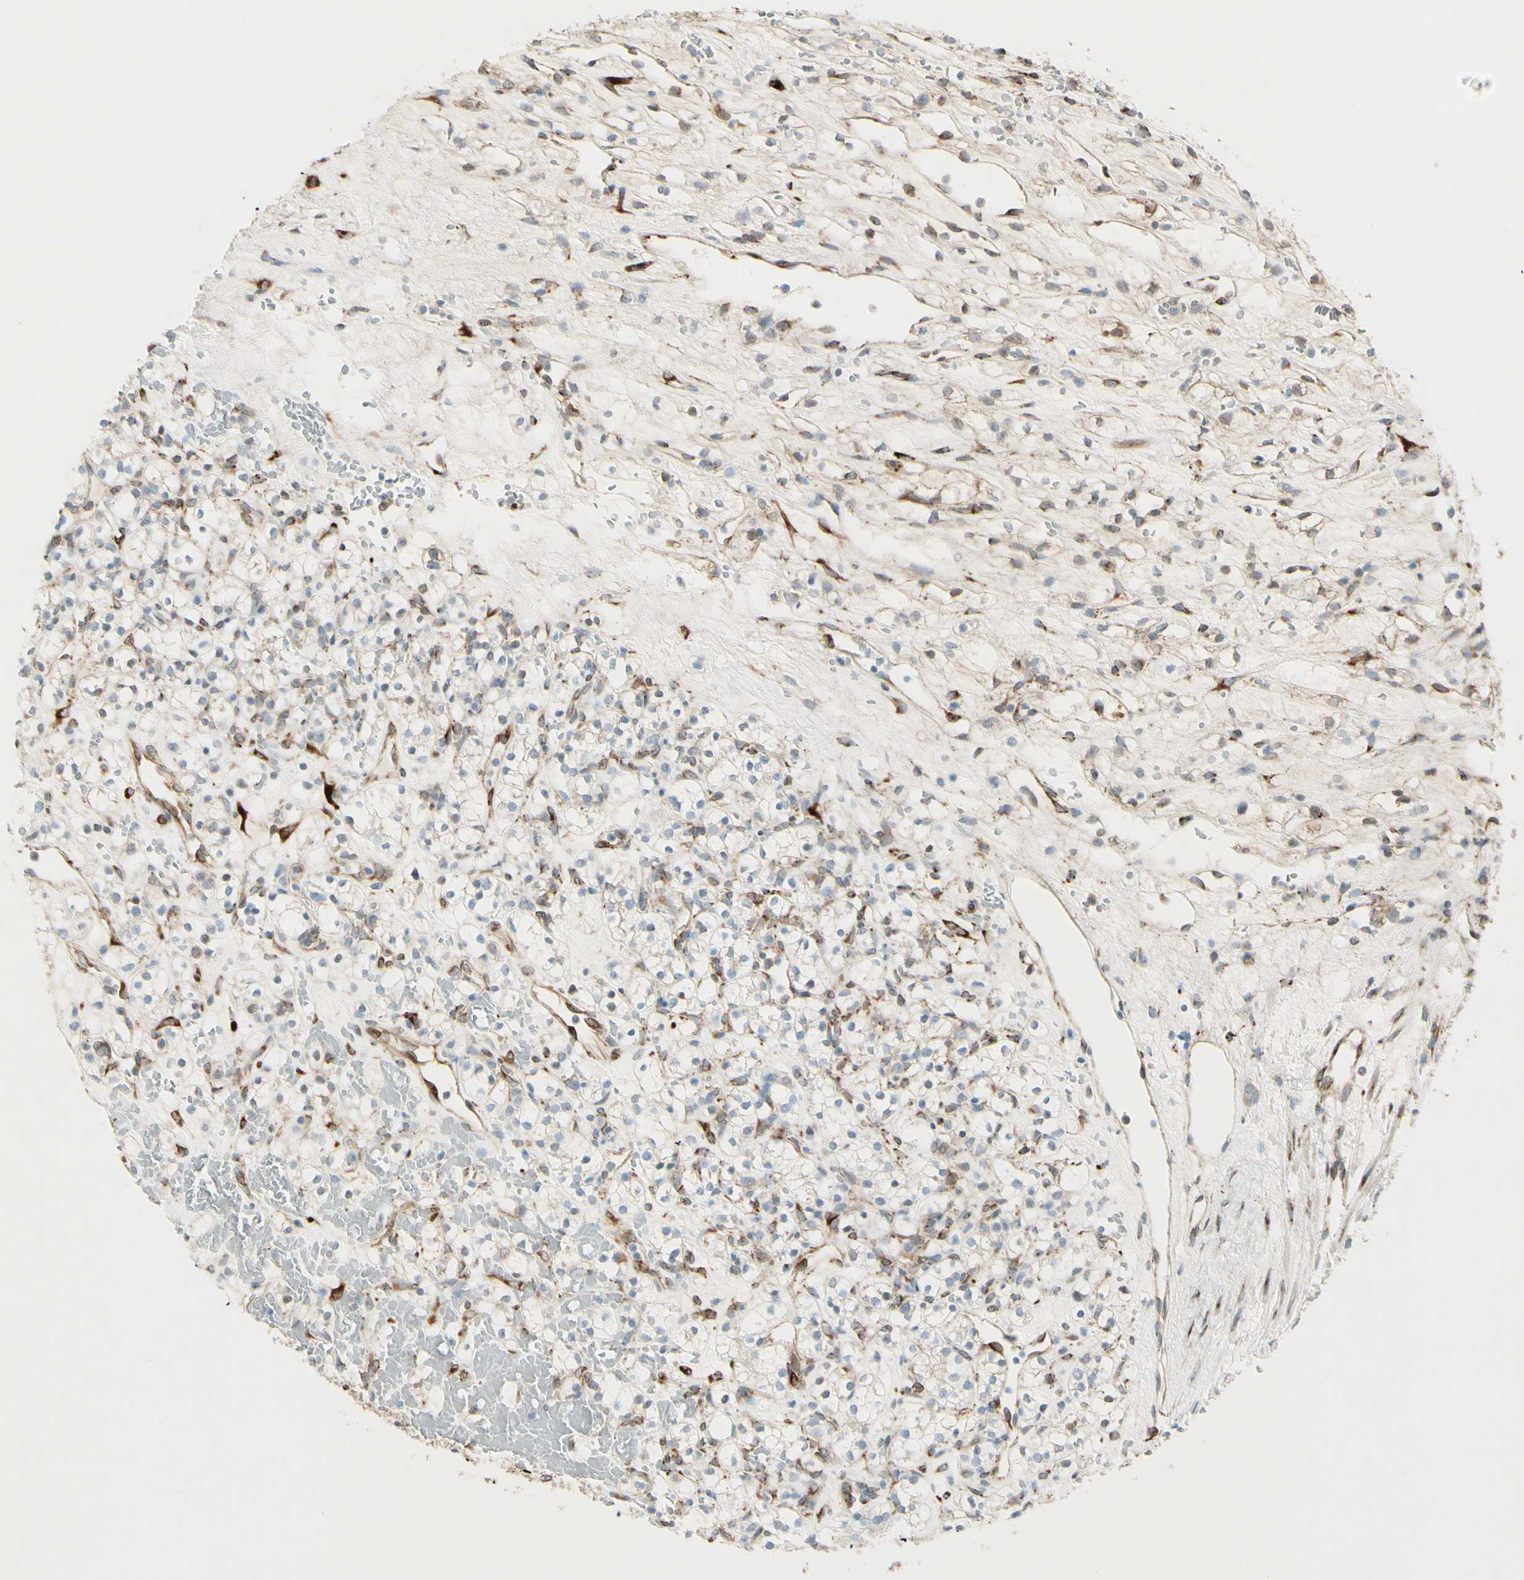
{"staining": {"intensity": "weak", "quantity": "<25%", "location": "cytoplasmic/membranous"}, "tissue": "renal cancer", "cell_type": "Tumor cells", "image_type": "cancer", "snomed": [{"axis": "morphology", "description": "Adenocarcinoma, NOS"}, {"axis": "topography", "description": "Kidney"}], "caption": "A histopathology image of human renal adenocarcinoma is negative for staining in tumor cells.", "gene": "FKBP7", "patient": {"sex": "female", "age": 60}}